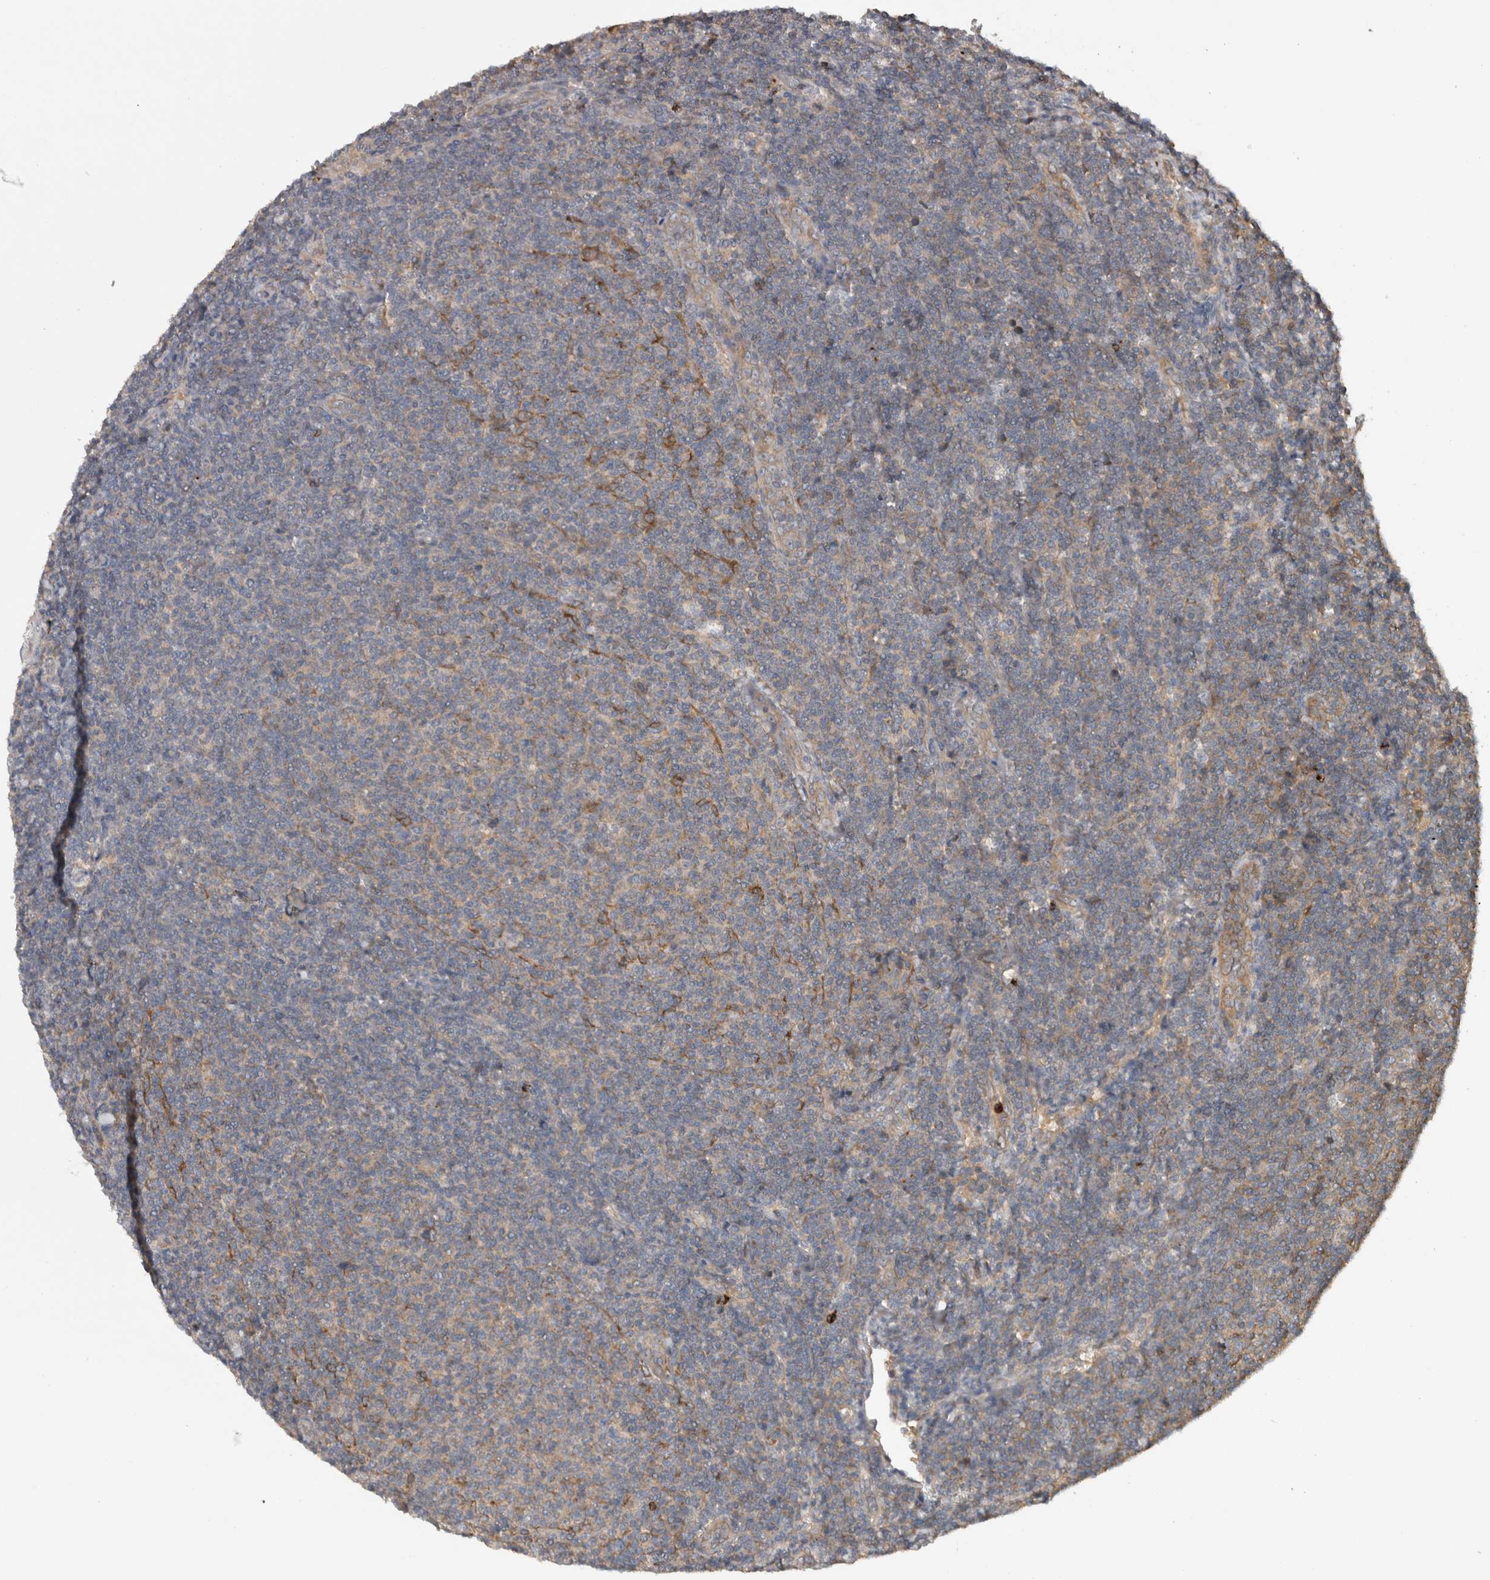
{"staining": {"intensity": "negative", "quantity": "none", "location": "none"}, "tissue": "lymphoma", "cell_type": "Tumor cells", "image_type": "cancer", "snomed": [{"axis": "morphology", "description": "Malignant lymphoma, non-Hodgkin's type, Low grade"}, {"axis": "topography", "description": "Lymph node"}], "caption": "Immunohistochemistry micrograph of neoplastic tissue: human lymphoma stained with DAB (3,3'-diaminobenzidine) shows no significant protein positivity in tumor cells.", "gene": "TARBP1", "patient": {"sex": "male", "age": 66}}